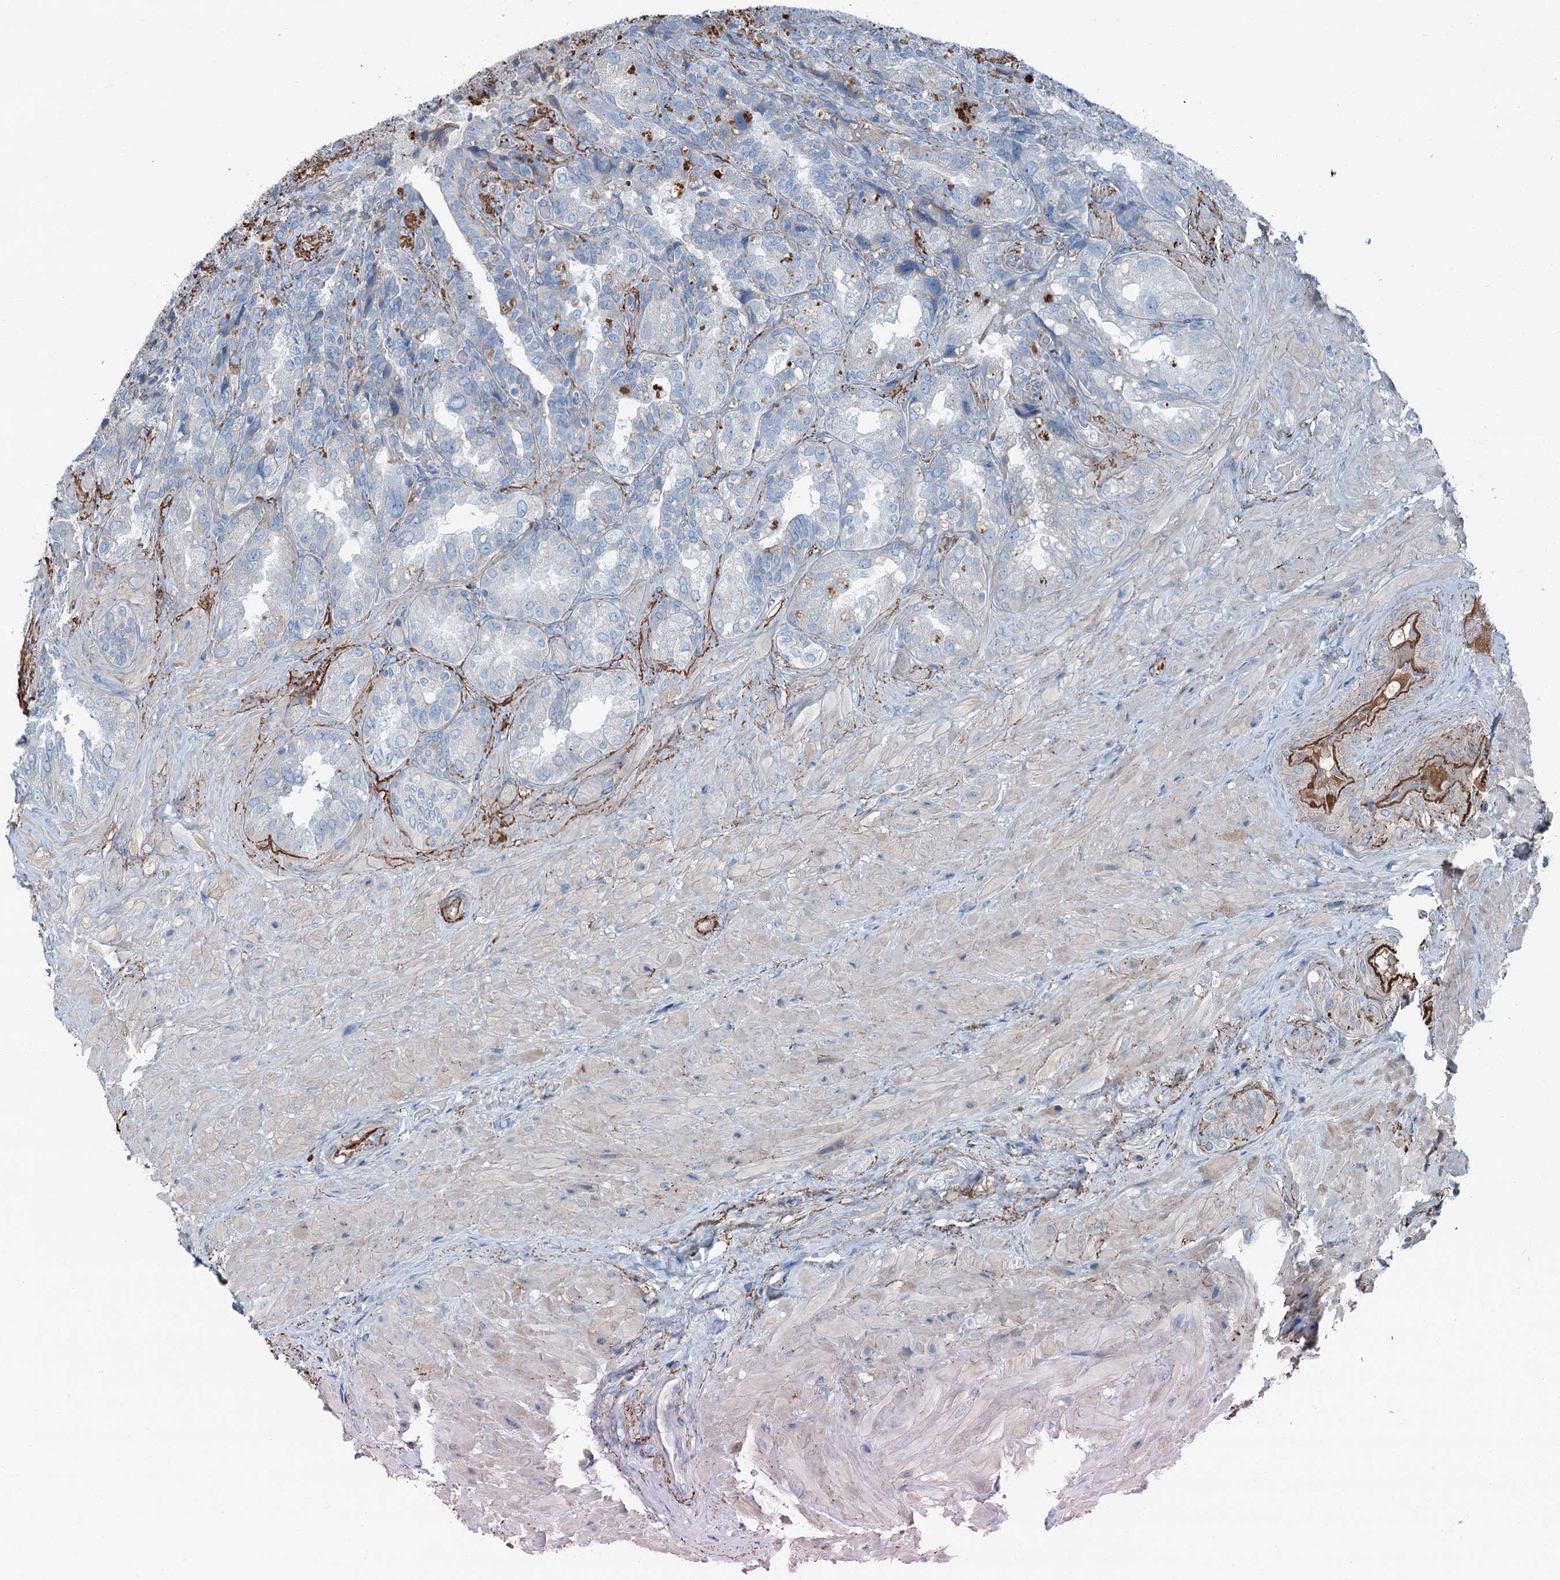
{"staining": {"intensity": "negative", "quantity": "none", "location": "none"}, "tissue": "seminal vesicle", "cell_type": "Glandular cells", "image_type": "normal", "snomed": [{"axis": "morphology", "description": "Normal tissue, NOS"}, {"axis": "topography", "description": "Prostate and seminal vesicle, NOS"}, {"axis": "topography", "description": "Prostate"}, {"axis": "topography", "description": "Seminal veicle"}], "caption": "Seminal vesicle was stained to show a protein in brown. There is no significant expression in glandular cells. (DAB (3,3'-diaminobenzidine) immunohistochemistry (IHC), high magnification).", "gene": "AXL", "patient": {"sex": "male", "age": 67}}